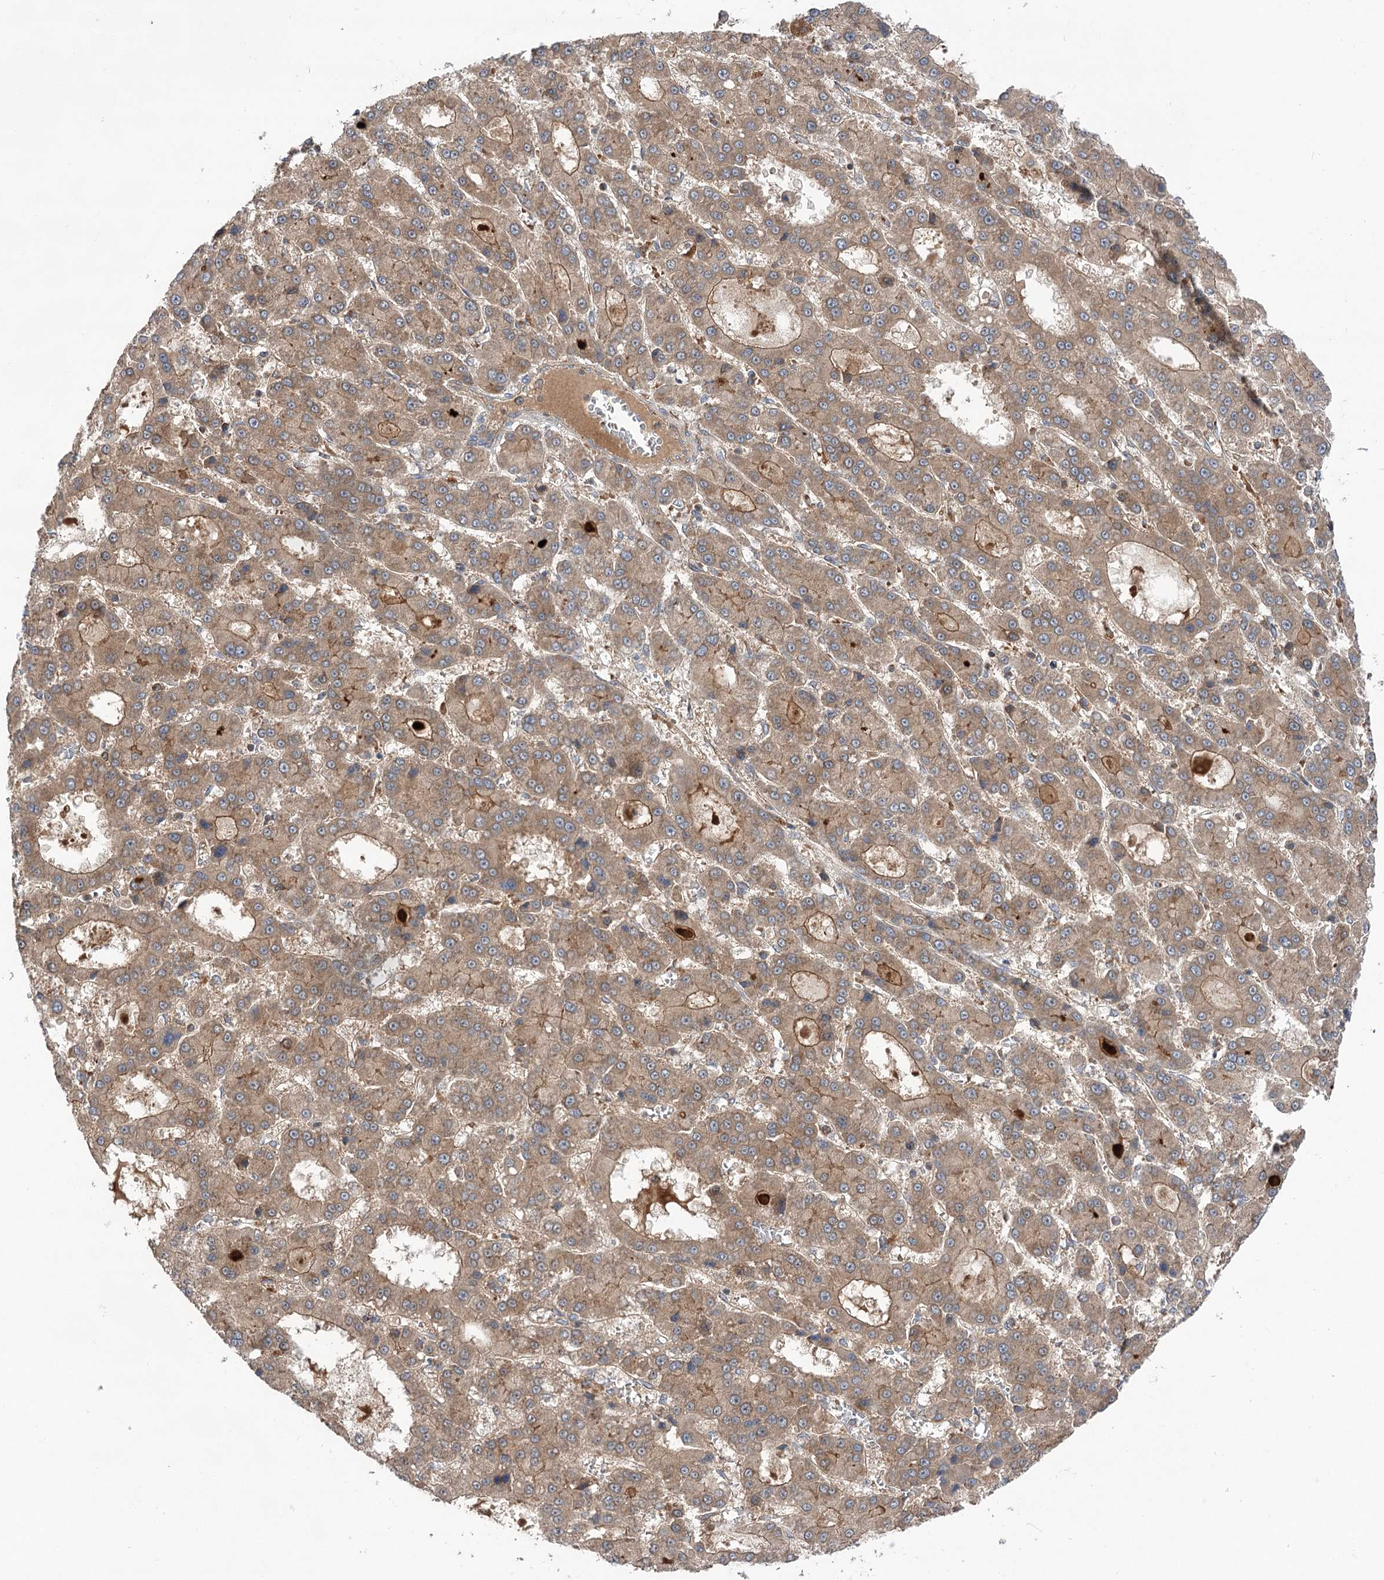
{"staining": {"intensity": "moderate", "quantity": ">75%", "location": "cytoplasmic/membranous"}, "tissue": "liver cancer", "cell_type": "Tumor cells", "image_type": "cancer", "snomed": [{"axis": "morphology", "description": "Carcinoma, Hepatocellular, NOS"}, {"axis": "topography", "description": "Liver"}], "caption": "Protein analysis of liver cancer tissue displays moderate cytoplasmic/membranous positivity in approximately >75% of tumor cells.", "gene": "VPS37B", "patient": {"sex": "male", "age": 70}}